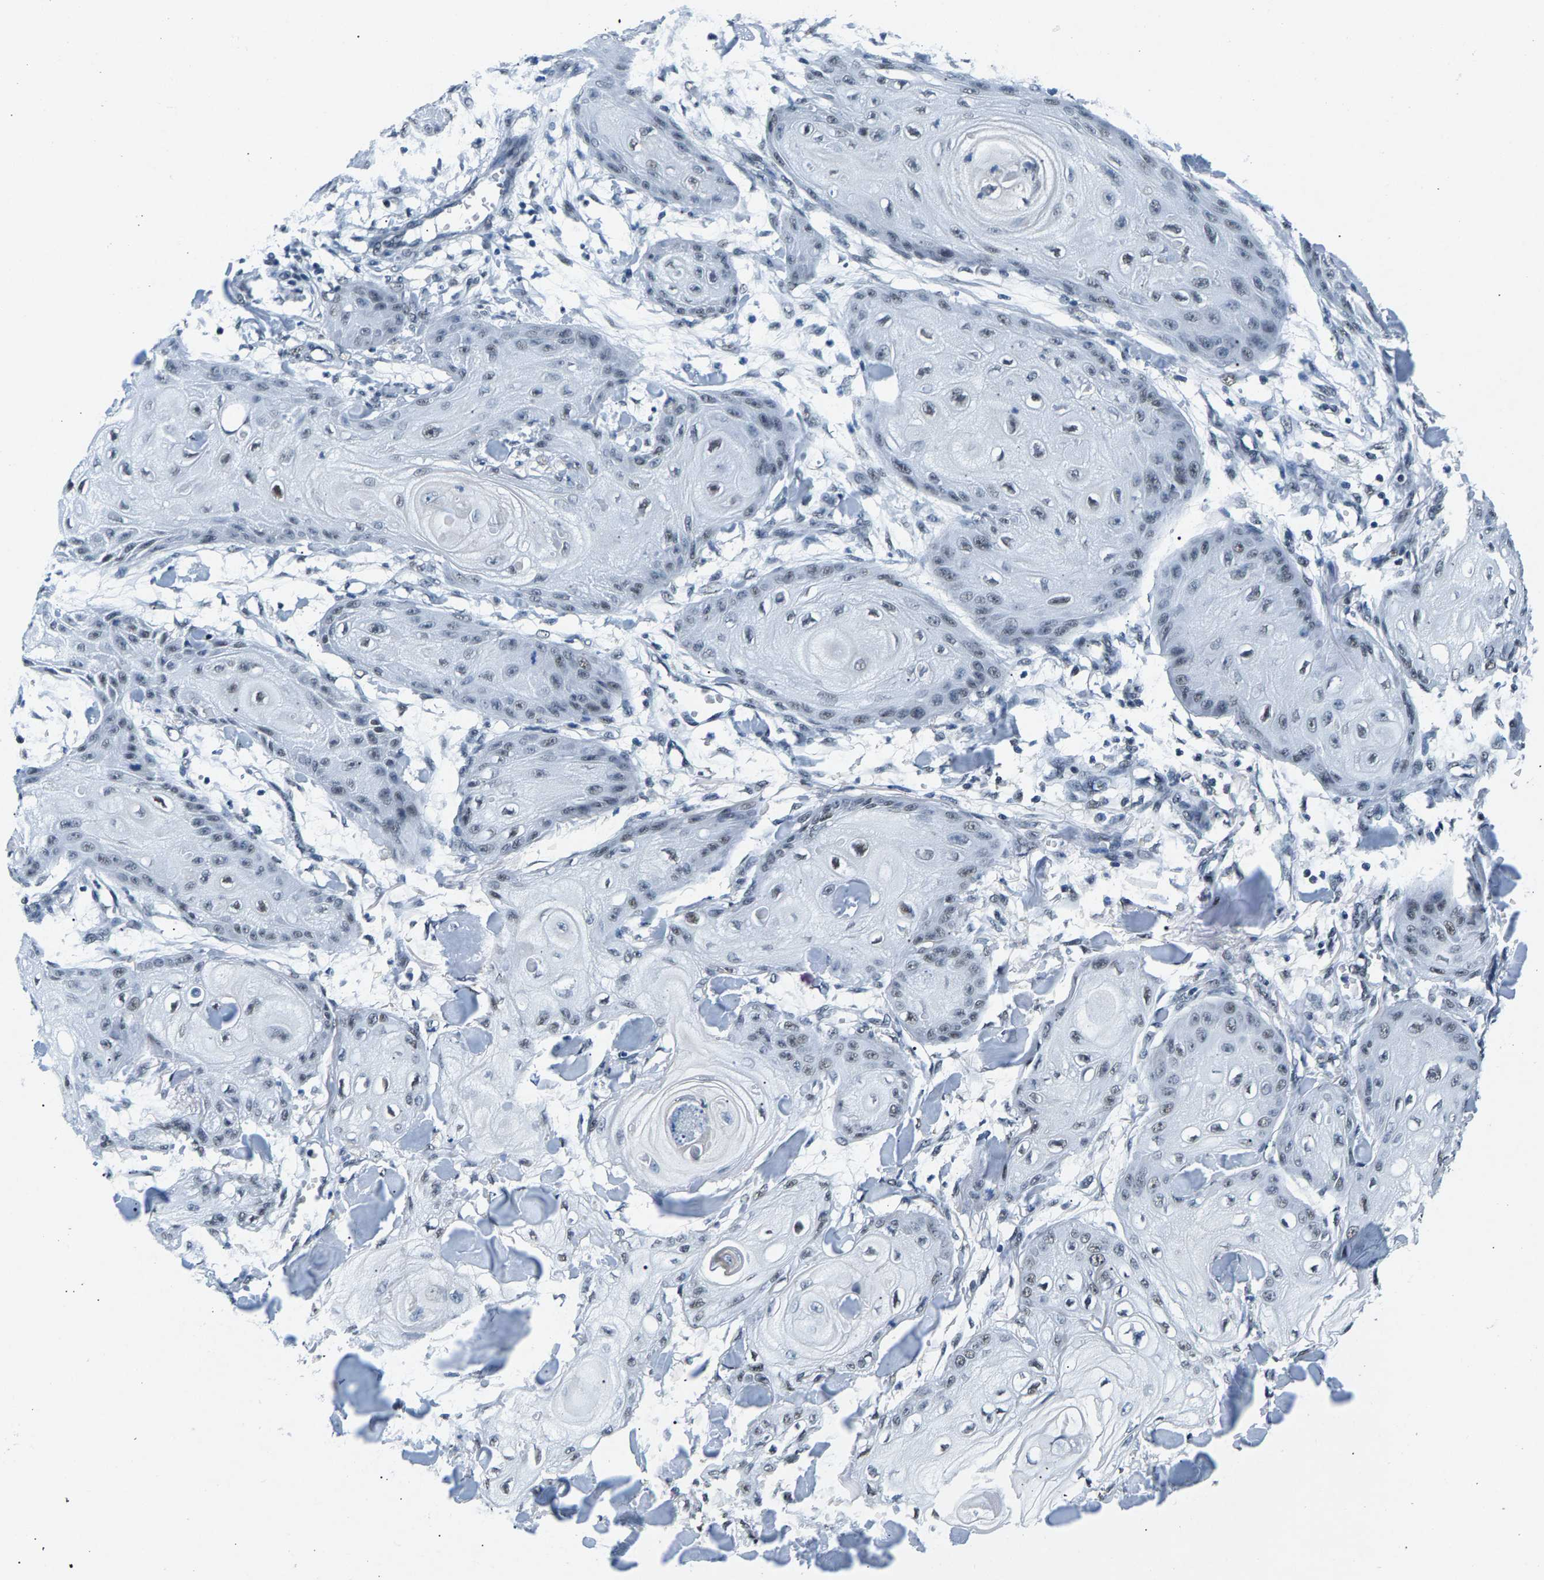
{"staining": {"intensity": "weak", "quantity": "<25%", "location": "nuclear"}, "tissue": "skin cancer", "cell_type": "Tumor cells", "image_type": "cancer", "snomed": [{"axis": "morphology", "description": "Squamous cell carcinoma, NOS"}, {"axis": "topography", "description": "Skin"}], "caption": "Tumor cells are negative for protein expression in human squamous cell carcinoma (skin).", "gene": "ATF2", "patient": {"sex": "male", "age": 74}}